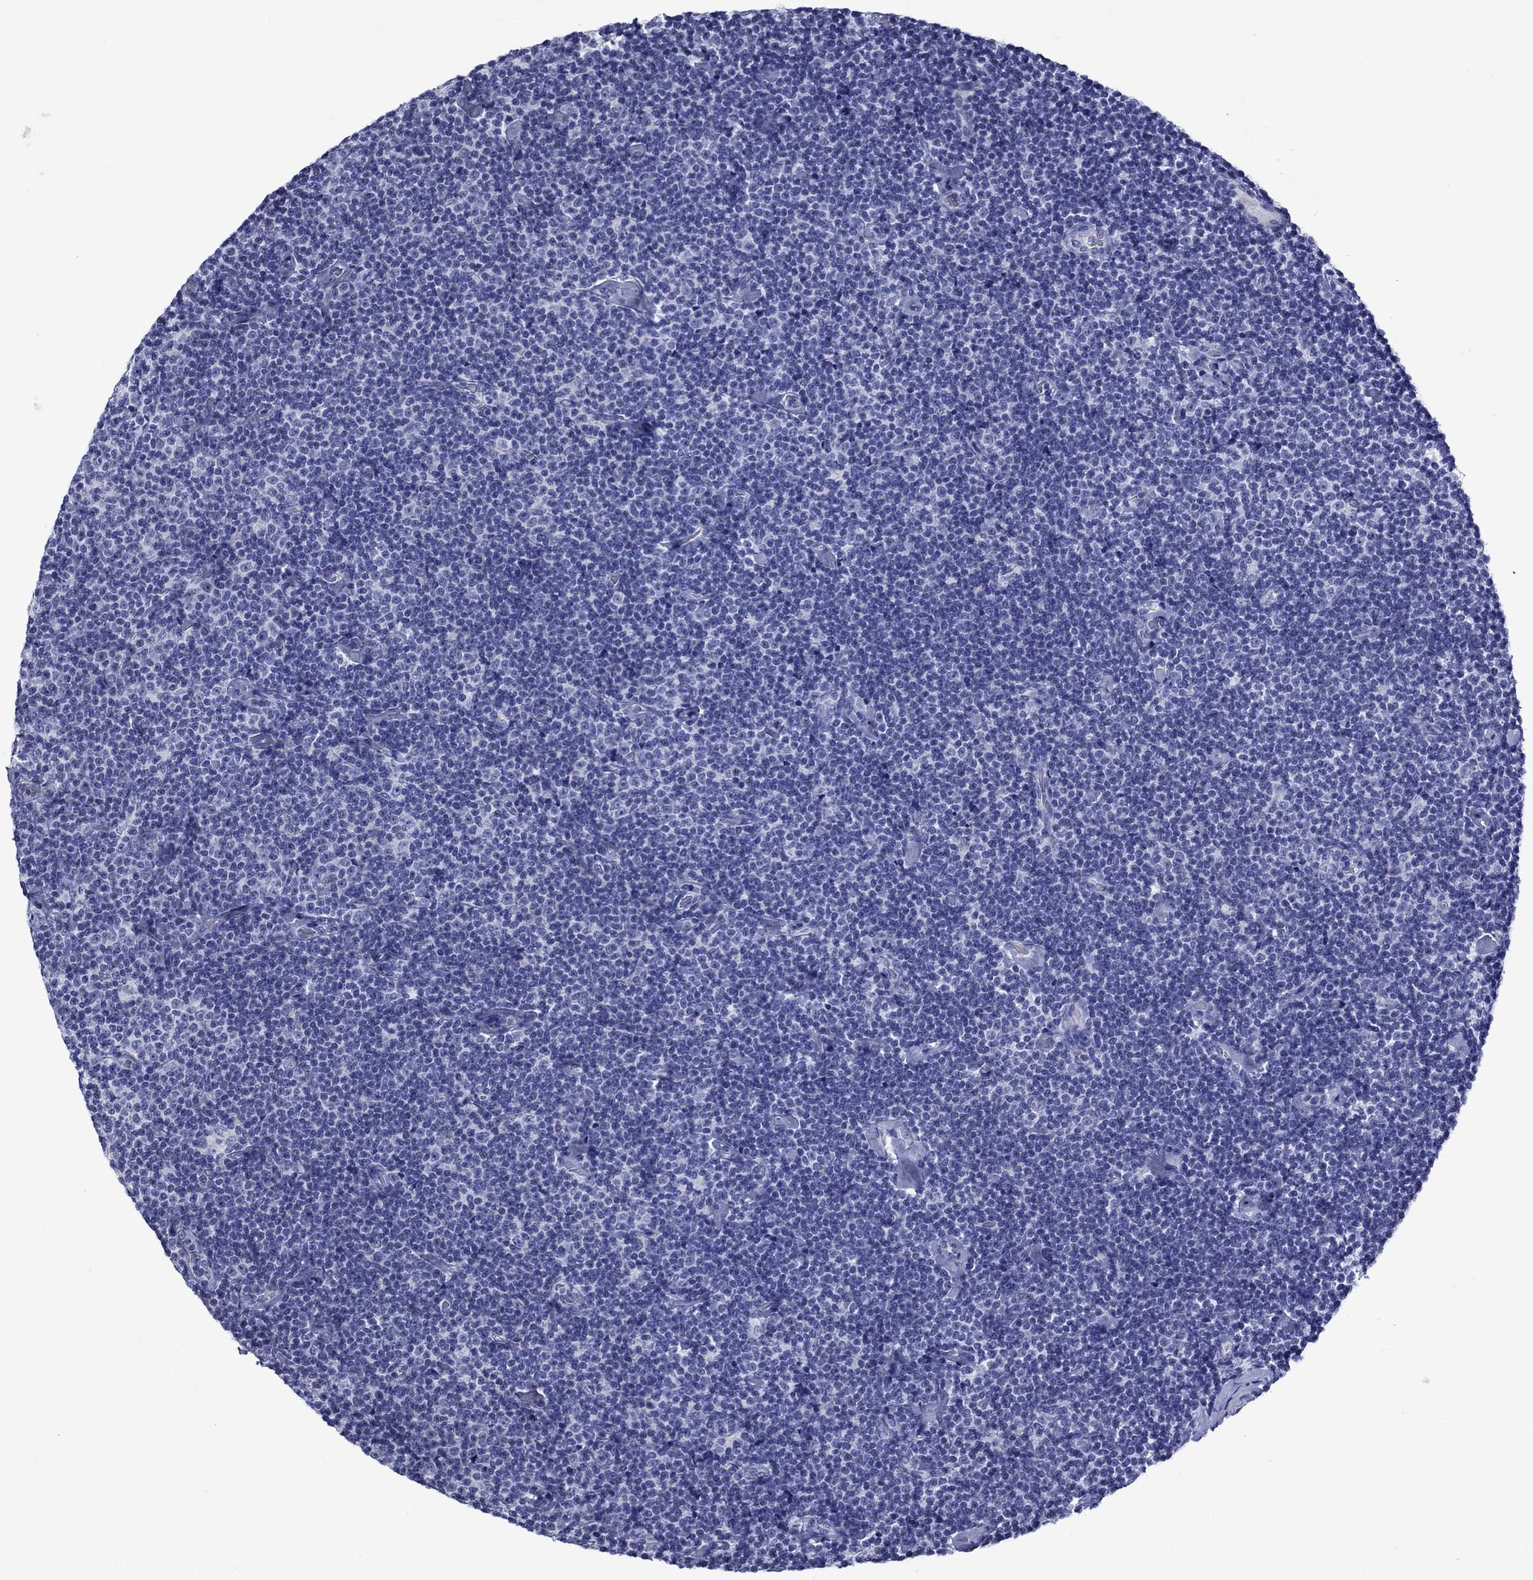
{"staining": {"intensity": "negative", "quantity": "none", "location": "none"}, "tissue": "lymphoma", "cell_type": "Tumor cells", "image_type": "cancer", "snomed": [{"axis": "morphology", "description": "Malignant lymphoma, non-Hodgkin's type, Low grade"}, {"axis": "topography", "description": "Lymph node"}], "caption": "Immunohistochemistry histopathology image of neoplastic tissue: human lymphoma stained with DAB demonstrates no significant protein expression in tumor cells.", "gene": "PIWIL1", "patient": {"sex": "male", "age": 81}}